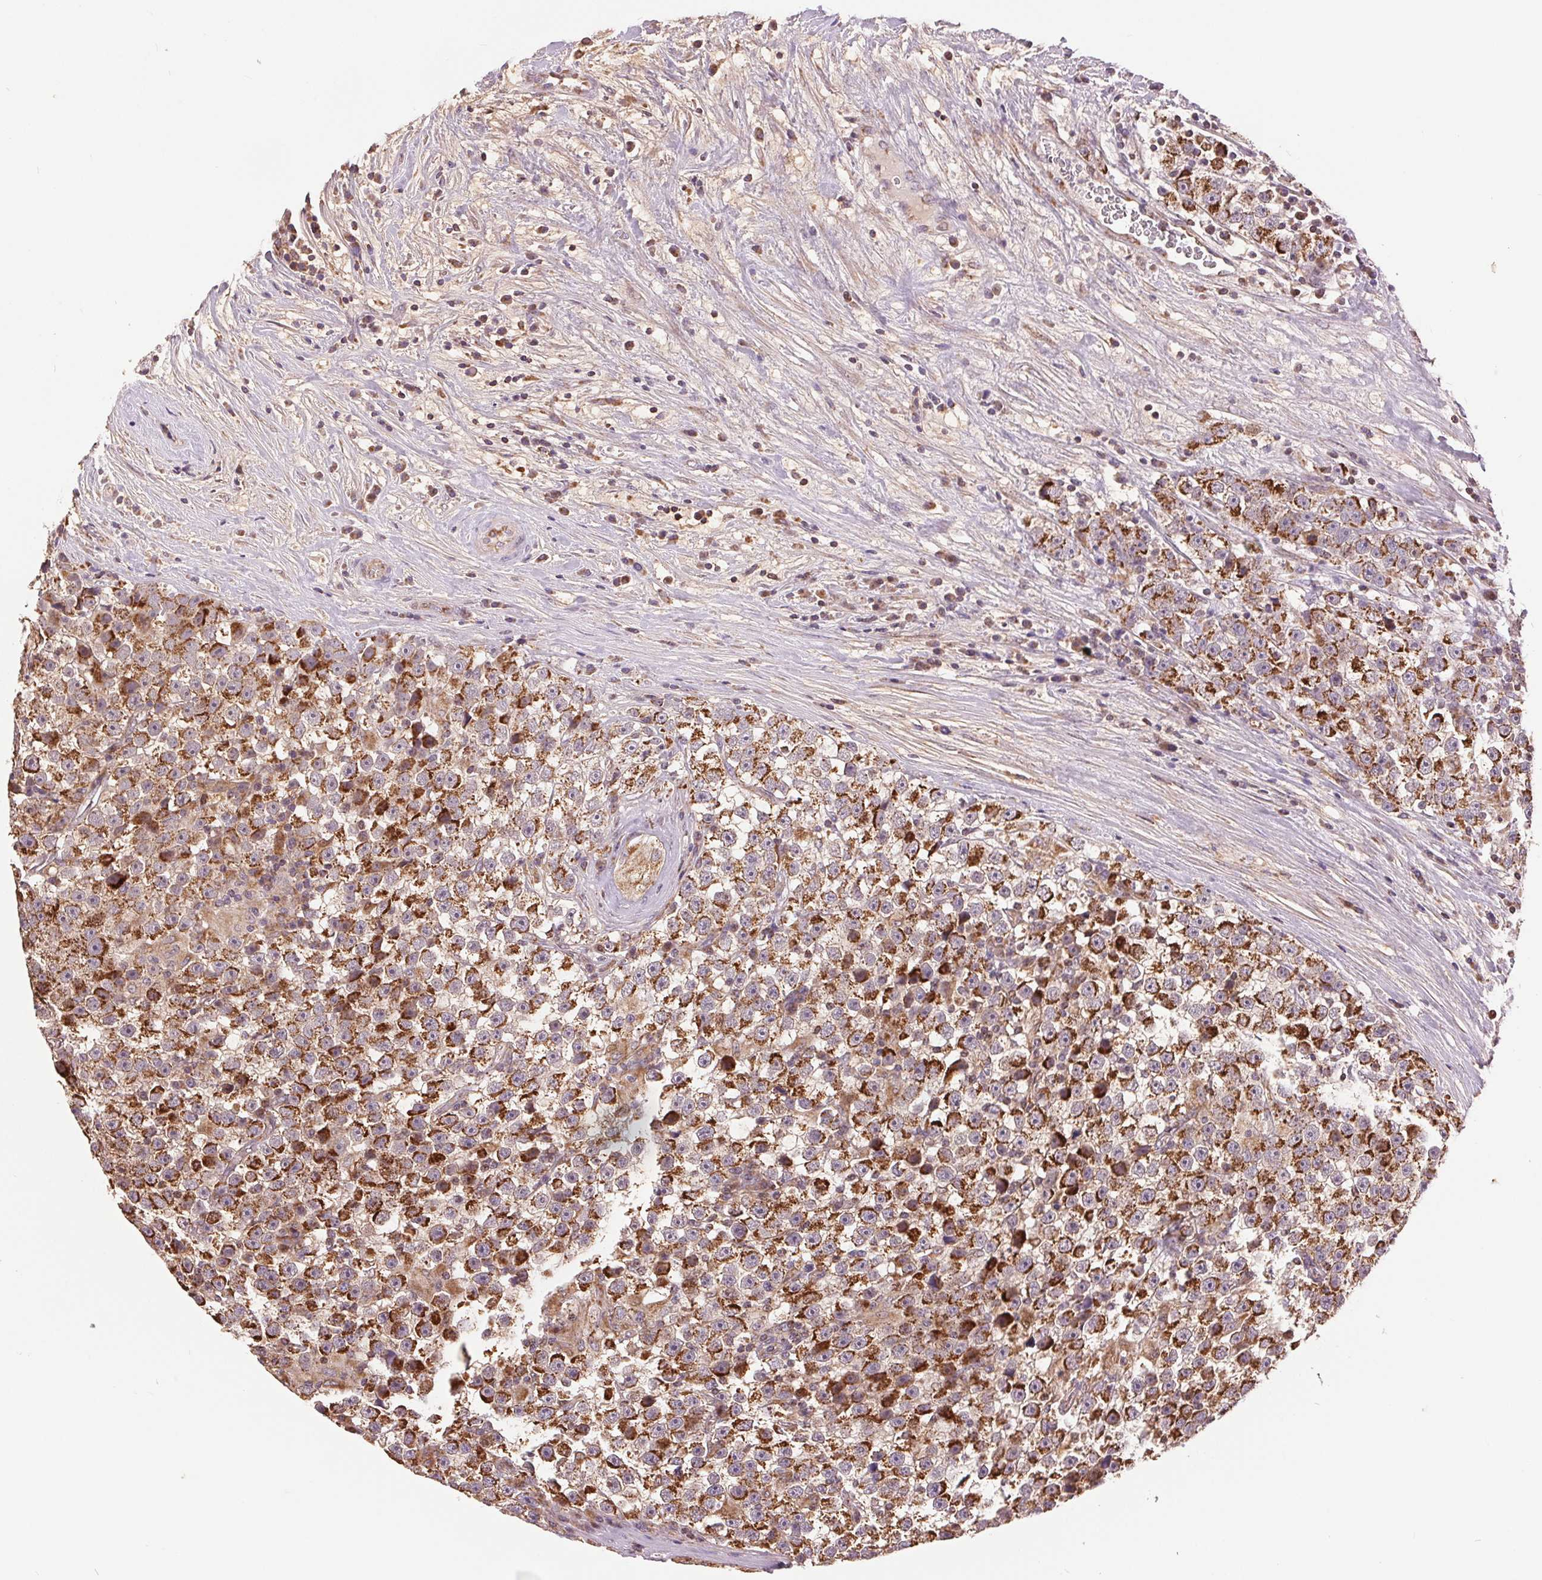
{"staining": {"intensity": "strong", "quantity": ">75%", "location": "cytoplasmic/membranous"}, "tissue": "testis cancer", "cell_type": "Tumor cells", "image_type": "cancer", "snomed": [{"axis": "morphology", "description": "Seminoma, NOS"}, {"axis": "topography", "description": "Testis"}], "caption": "An image of seminoma (testis) stained for a protein reveals strong cytoplasmic/membranous brown staining in tumor cells.", "gene": "DGUOK", "patient": {"sex": "male", "age": 31}}